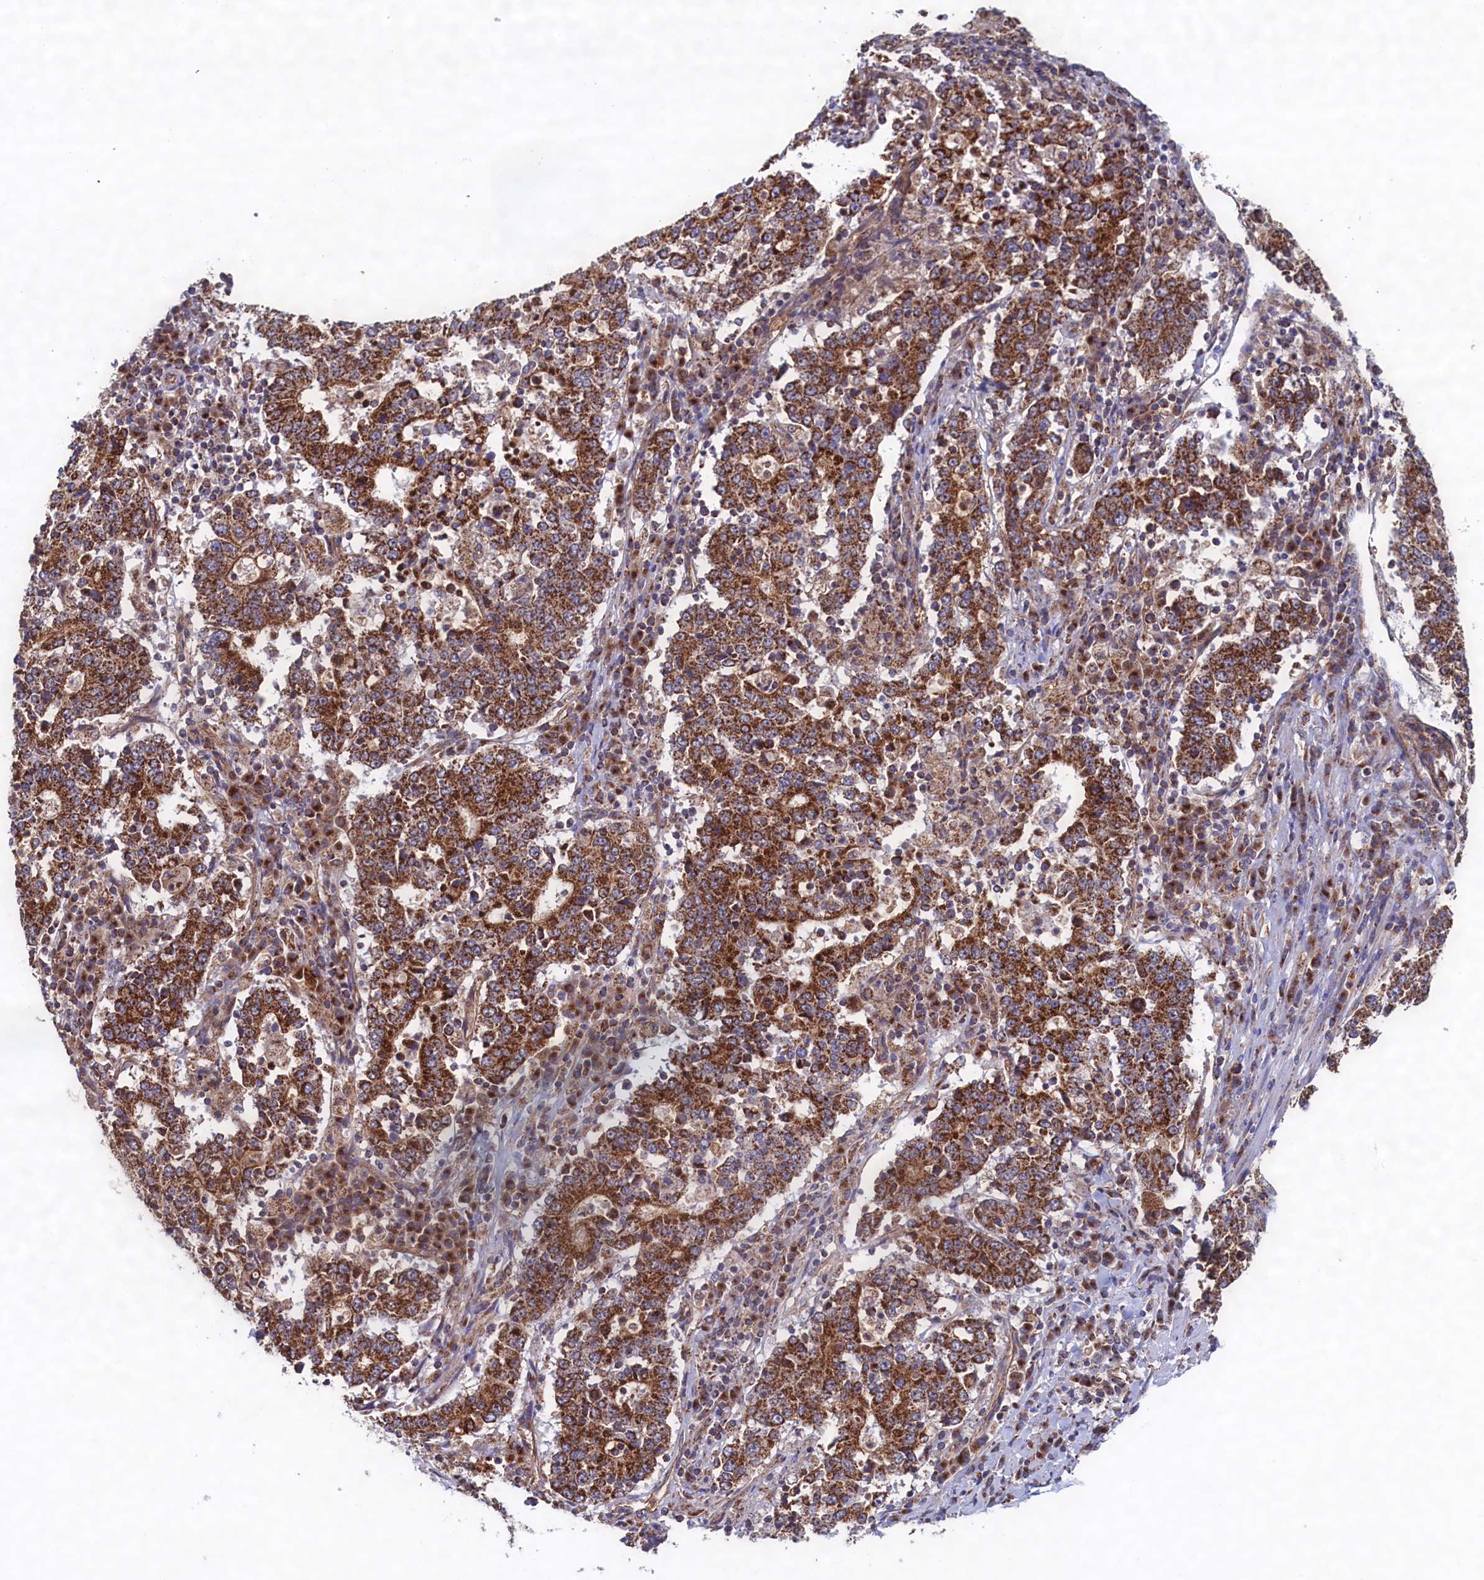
{"staining": {"intensity": "moderate", "quantity": ">75%", "location": "cytoplasmic/membranous"}, "tissue": "stomach cancer", "cell_type": "Tumor cells", "image_type": "cancer", "snomed": [{"axis": "morphology", "description": "Adenocarcinoma, NOS"}, {"axis": "topography", "description": "Stomach"}], "caption": "This micrograph demonstrates immunohistochemistry (IHC) staining of human stomach adenocarcinoma, with medium moderate cytoplasmic/membranous positivity in about >75% of tumor cells.", "gene": "UBE3B", "patient": {"sex": "male", "age": 59}}